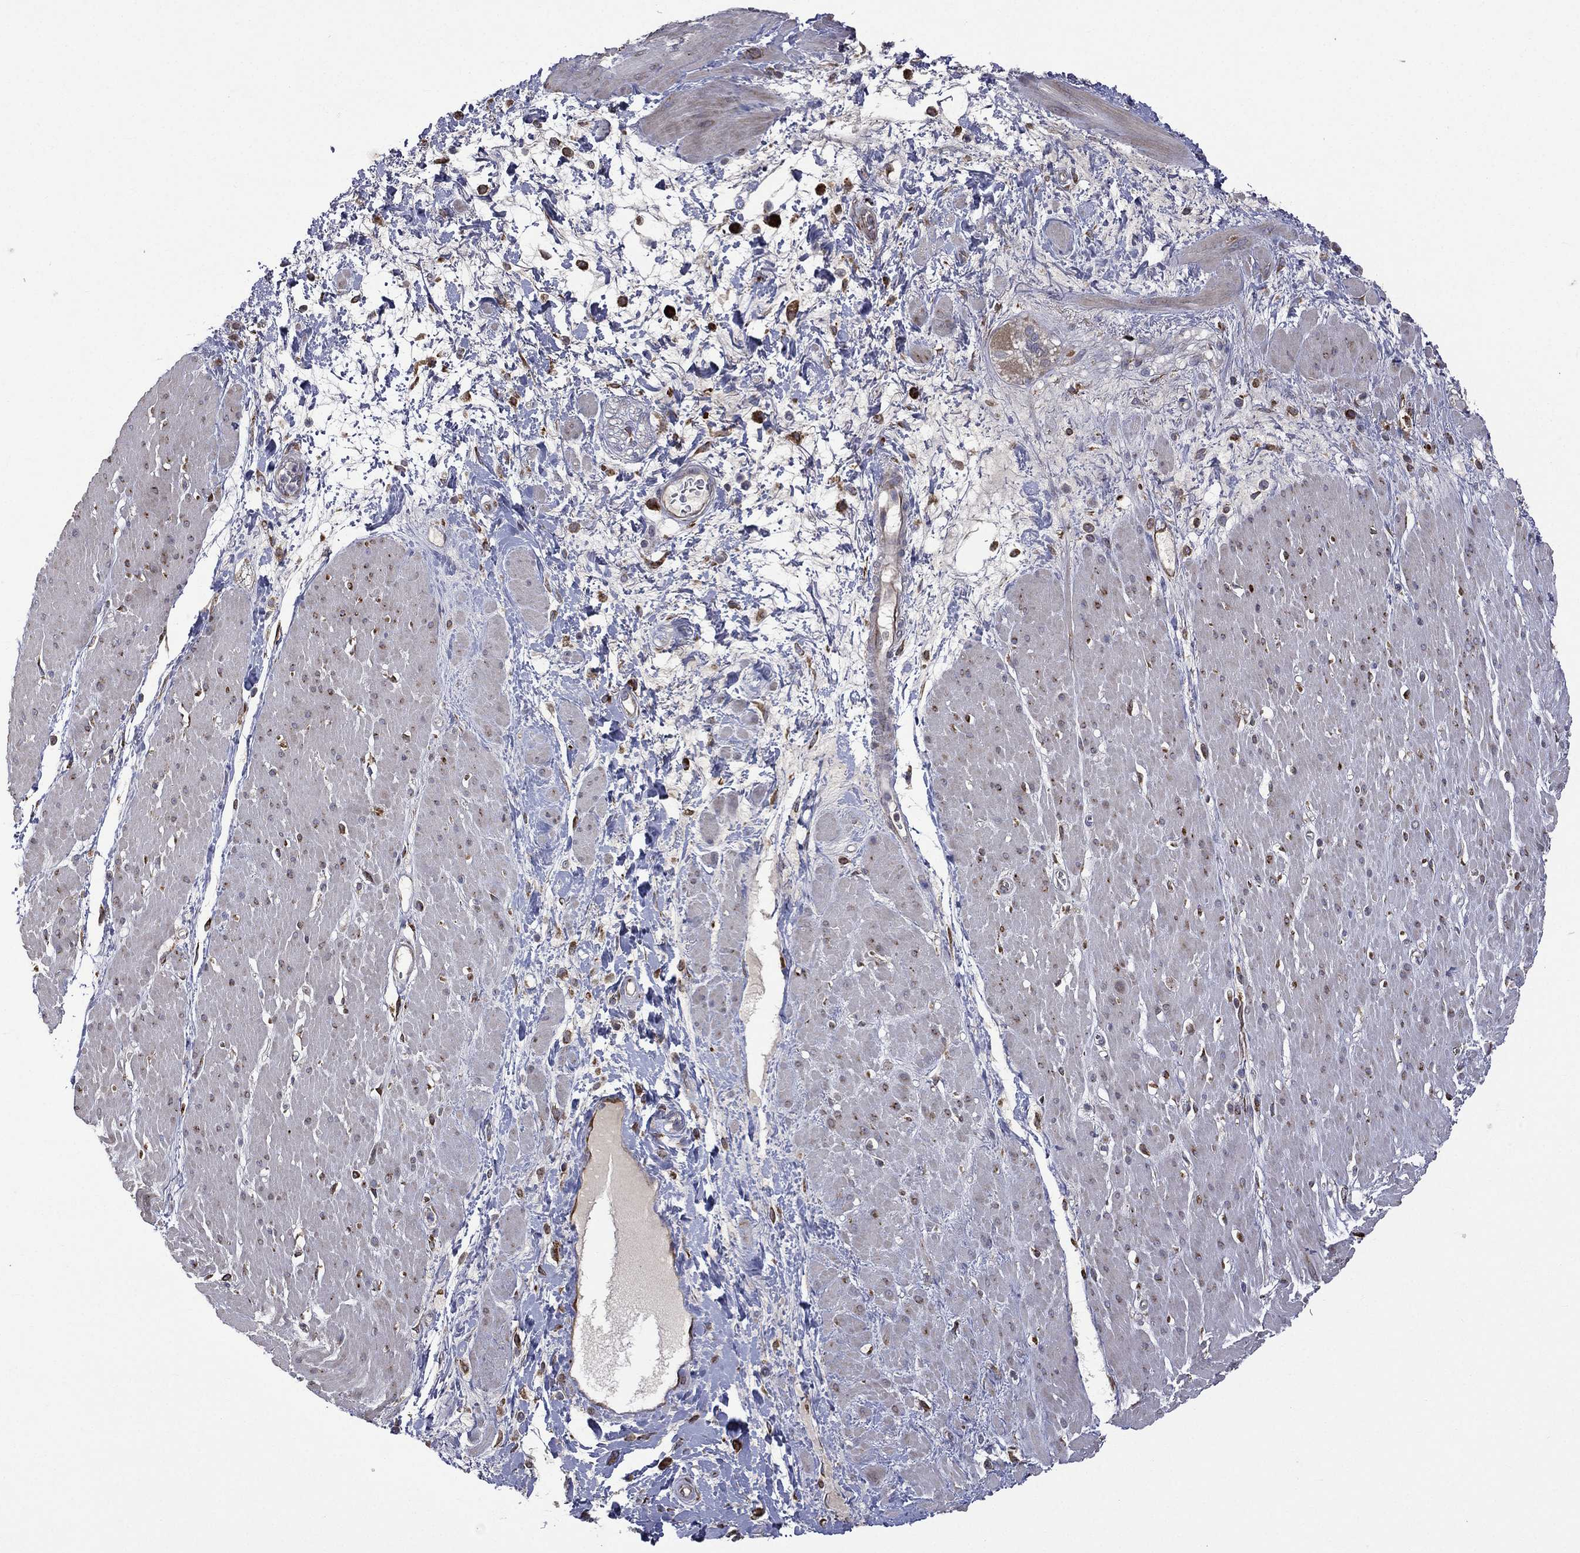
{"staining": {"intensity": "negative", "quantity": "none", "location": "none"}, "tissue": "smooth muscle", "cell_type": "Smooth muscle cells", "image_type": "normal", "snomed": [{"axis": "morphology", "description": "Normal tissue, NOS"}, {"axis": "topography", "description": "Soft tissue"}, {"axis": "topography", "description": "Smooth muscle"}], "caption": "There is no significant staining in smooth muscle cells of smooth muscle. (DAB (3,3'-diaminobenzidine) immunohistochemistry (IHC) with hematoxylin counter stain).", "gene": "C20orf96", "patient": {"sex": "male", "age": 72}}